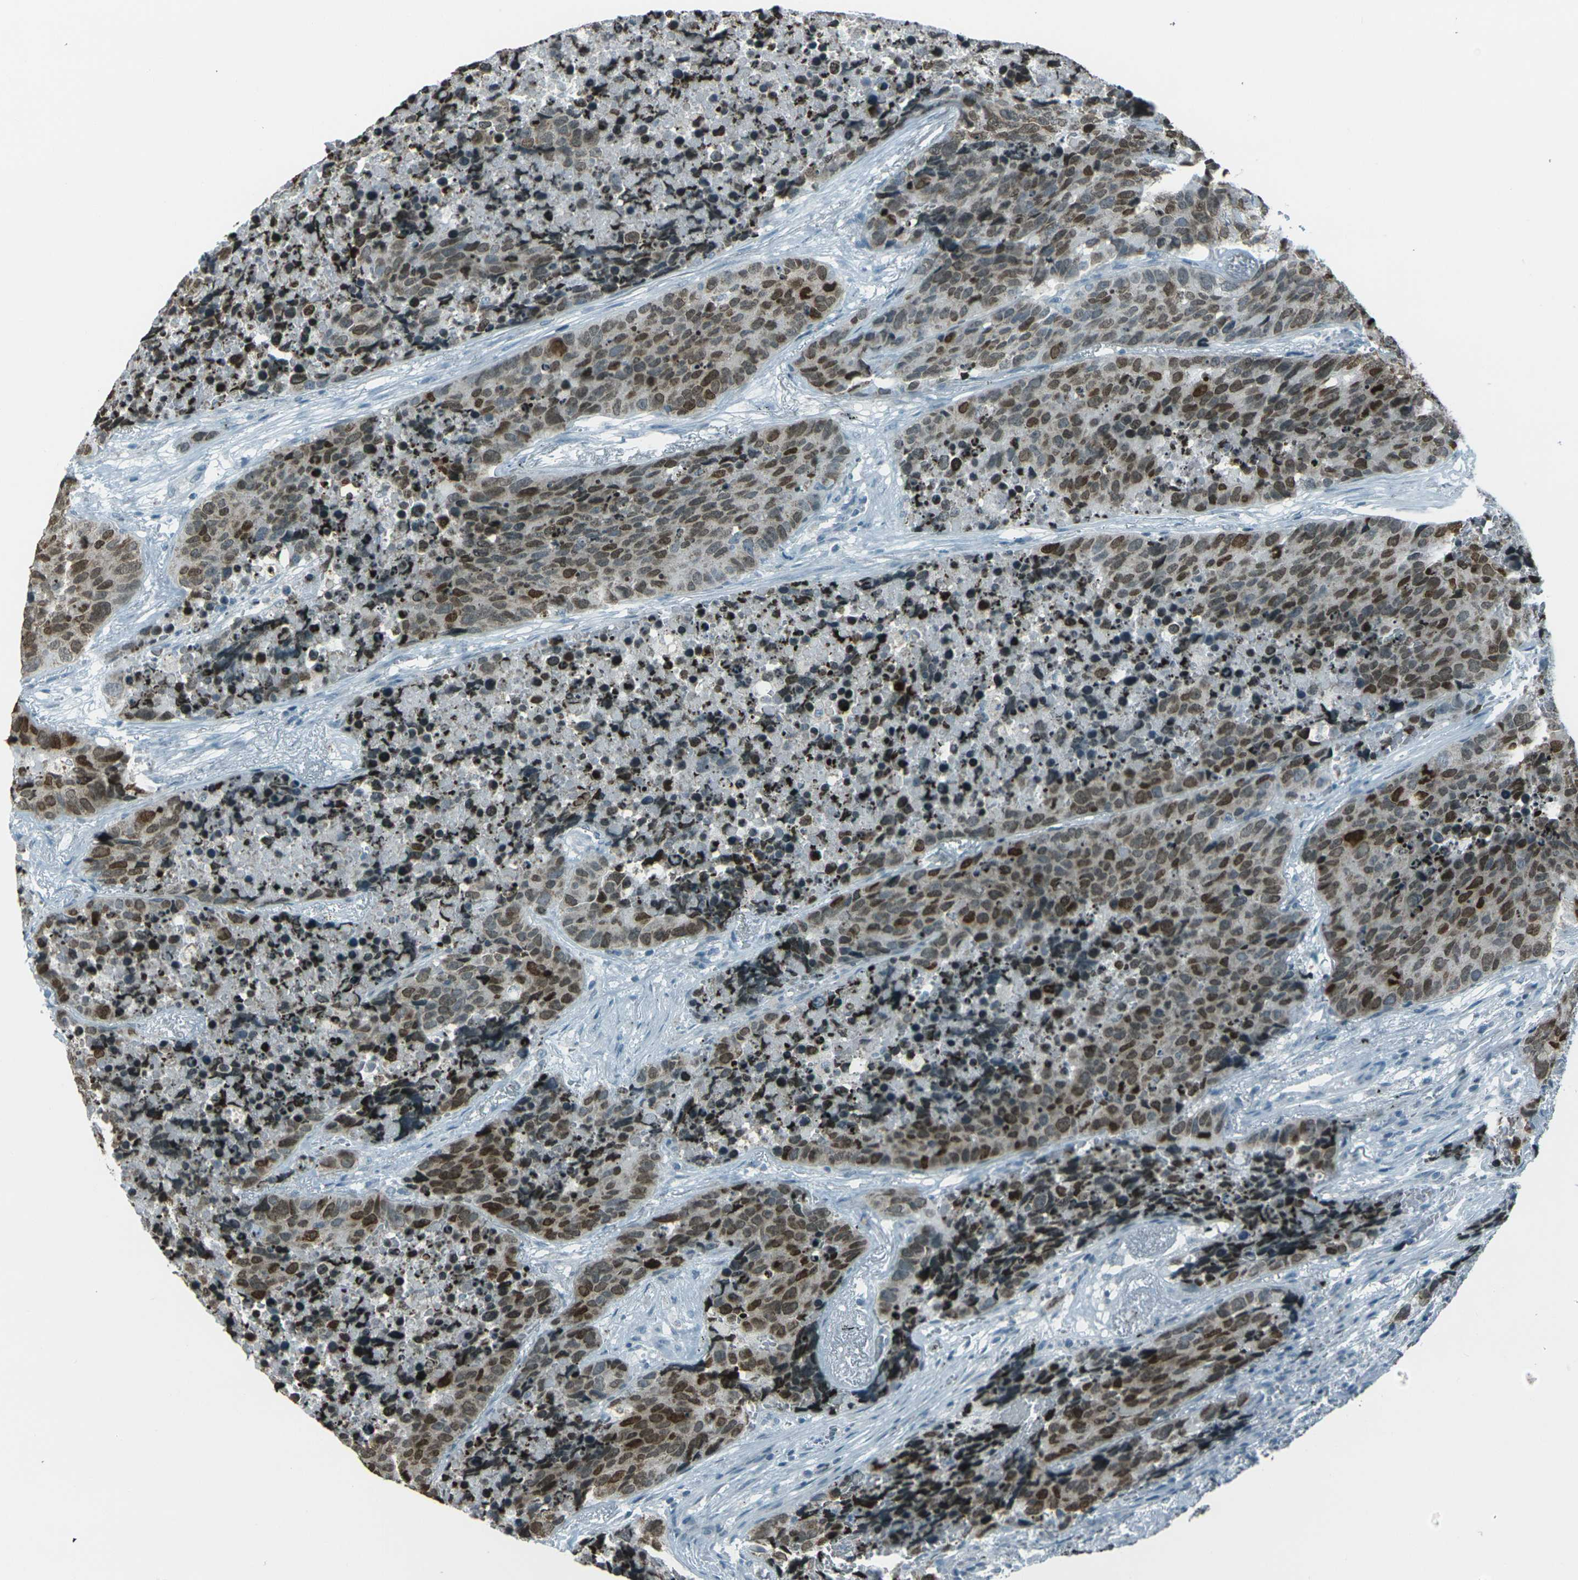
{"staining": {"intensity": "moderate", "quantity": ">75%", "location": "nuclear"}, "tissue": "carcinoid", "cell_type": "Tumor cells", "image_type": "cancer", "snomed": [{"axis": "morphology", "description": "Carcinoid, malignant, NOS"}, {"axis": "topography", "description": "Lung"}], "caption": "Human malignant carcinoid stained with a brown dye shows moderate nuclear positive staining in approximately >75% of tumor cells.", "gene": "H2BC1", "patient": {"sex": "male", "age": 60}}